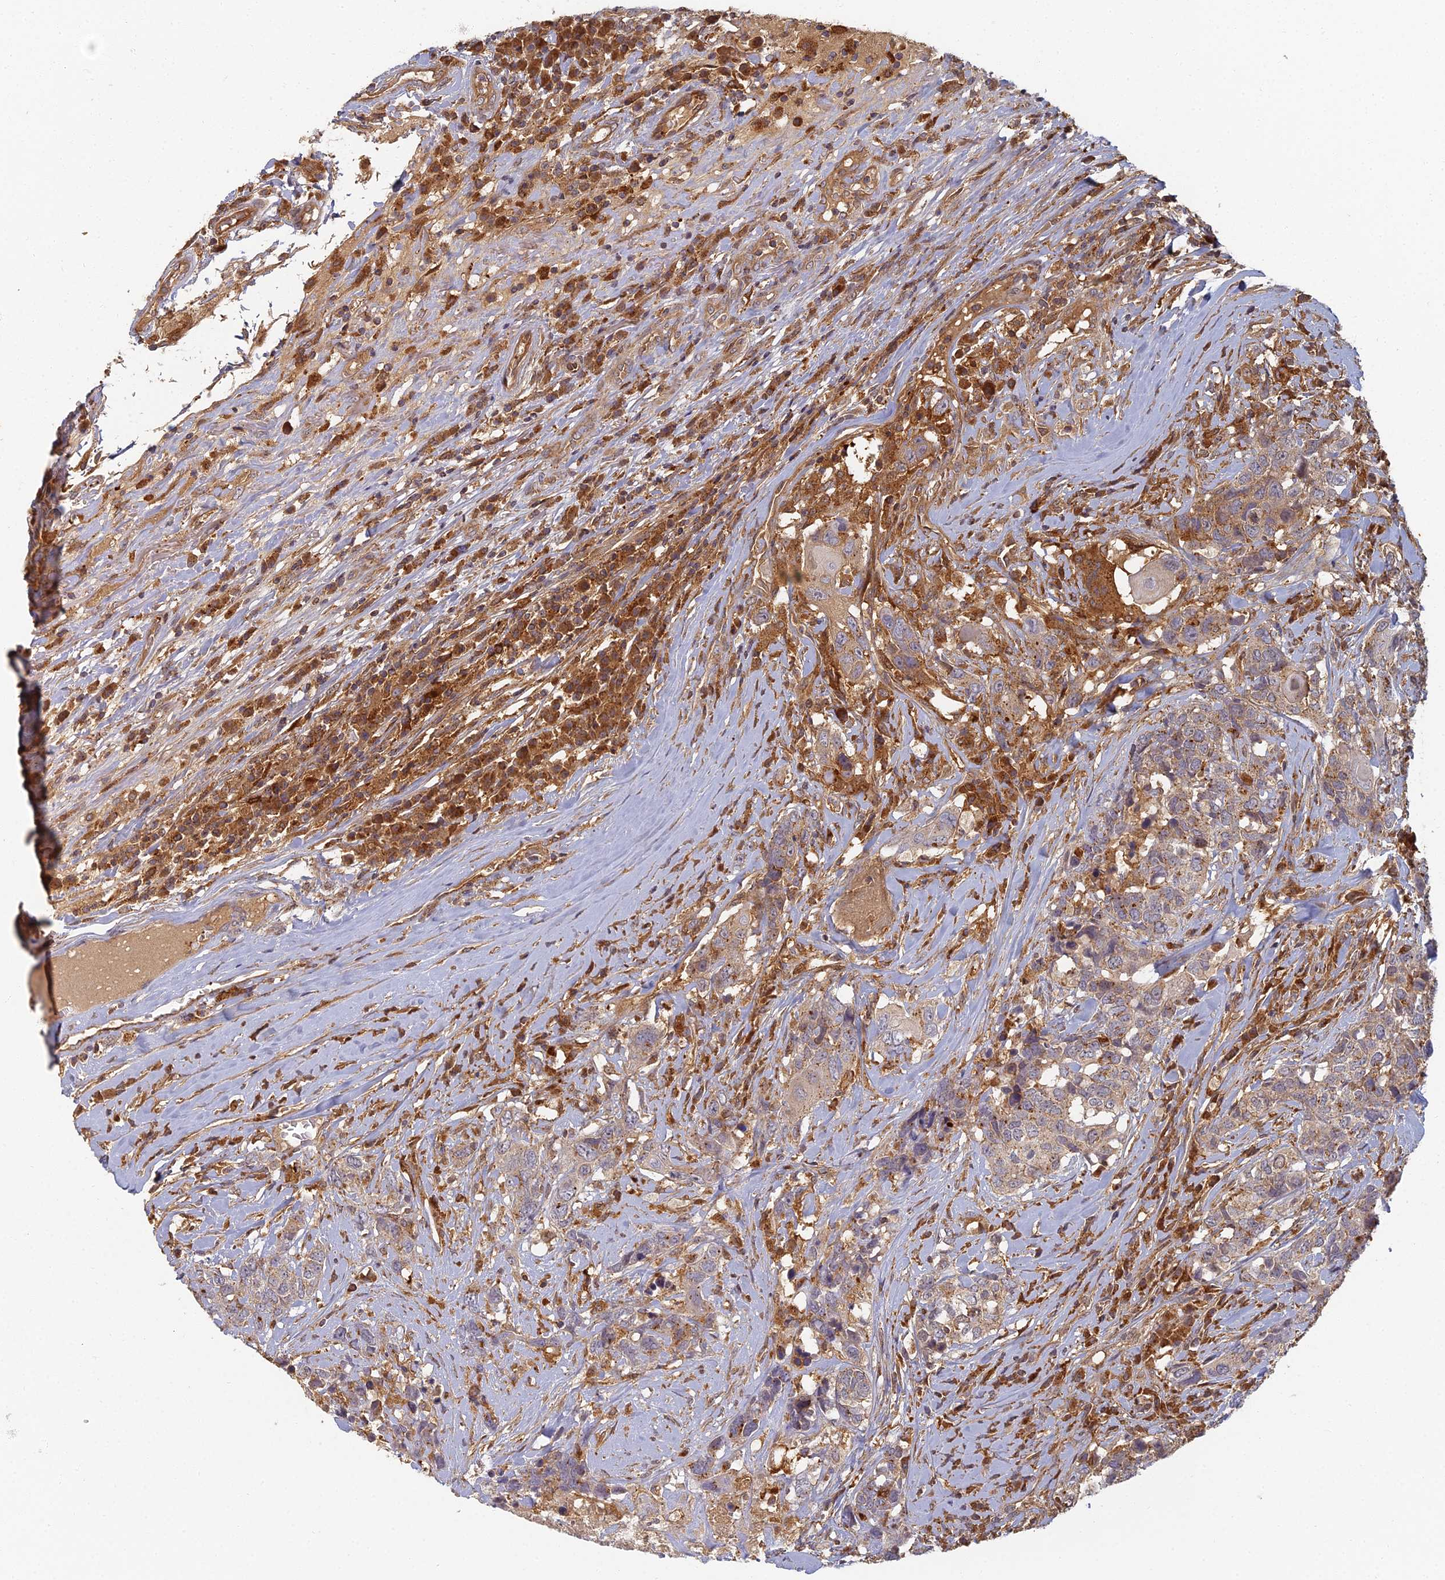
{"staining": {"intensity": "weak", "quantity": "<25%", "location": "cytoplasmic/membranous"}, "tissue": "head and neck cancer", "cell_type": "Tumor cells", "image_type": "cancer", "snomed": [{"axis": "morphology", "description": "Squamous cell carcinoma, NOS"}, {"axis": "topography", "description": "Head-Neck"}], "caption": "The immunohistochemistry micrograph has no significant expression in tumor cells of head and neck cancer tissue.", "gene": "INO80D", "patient": {"sex": "male", "age": 66}}